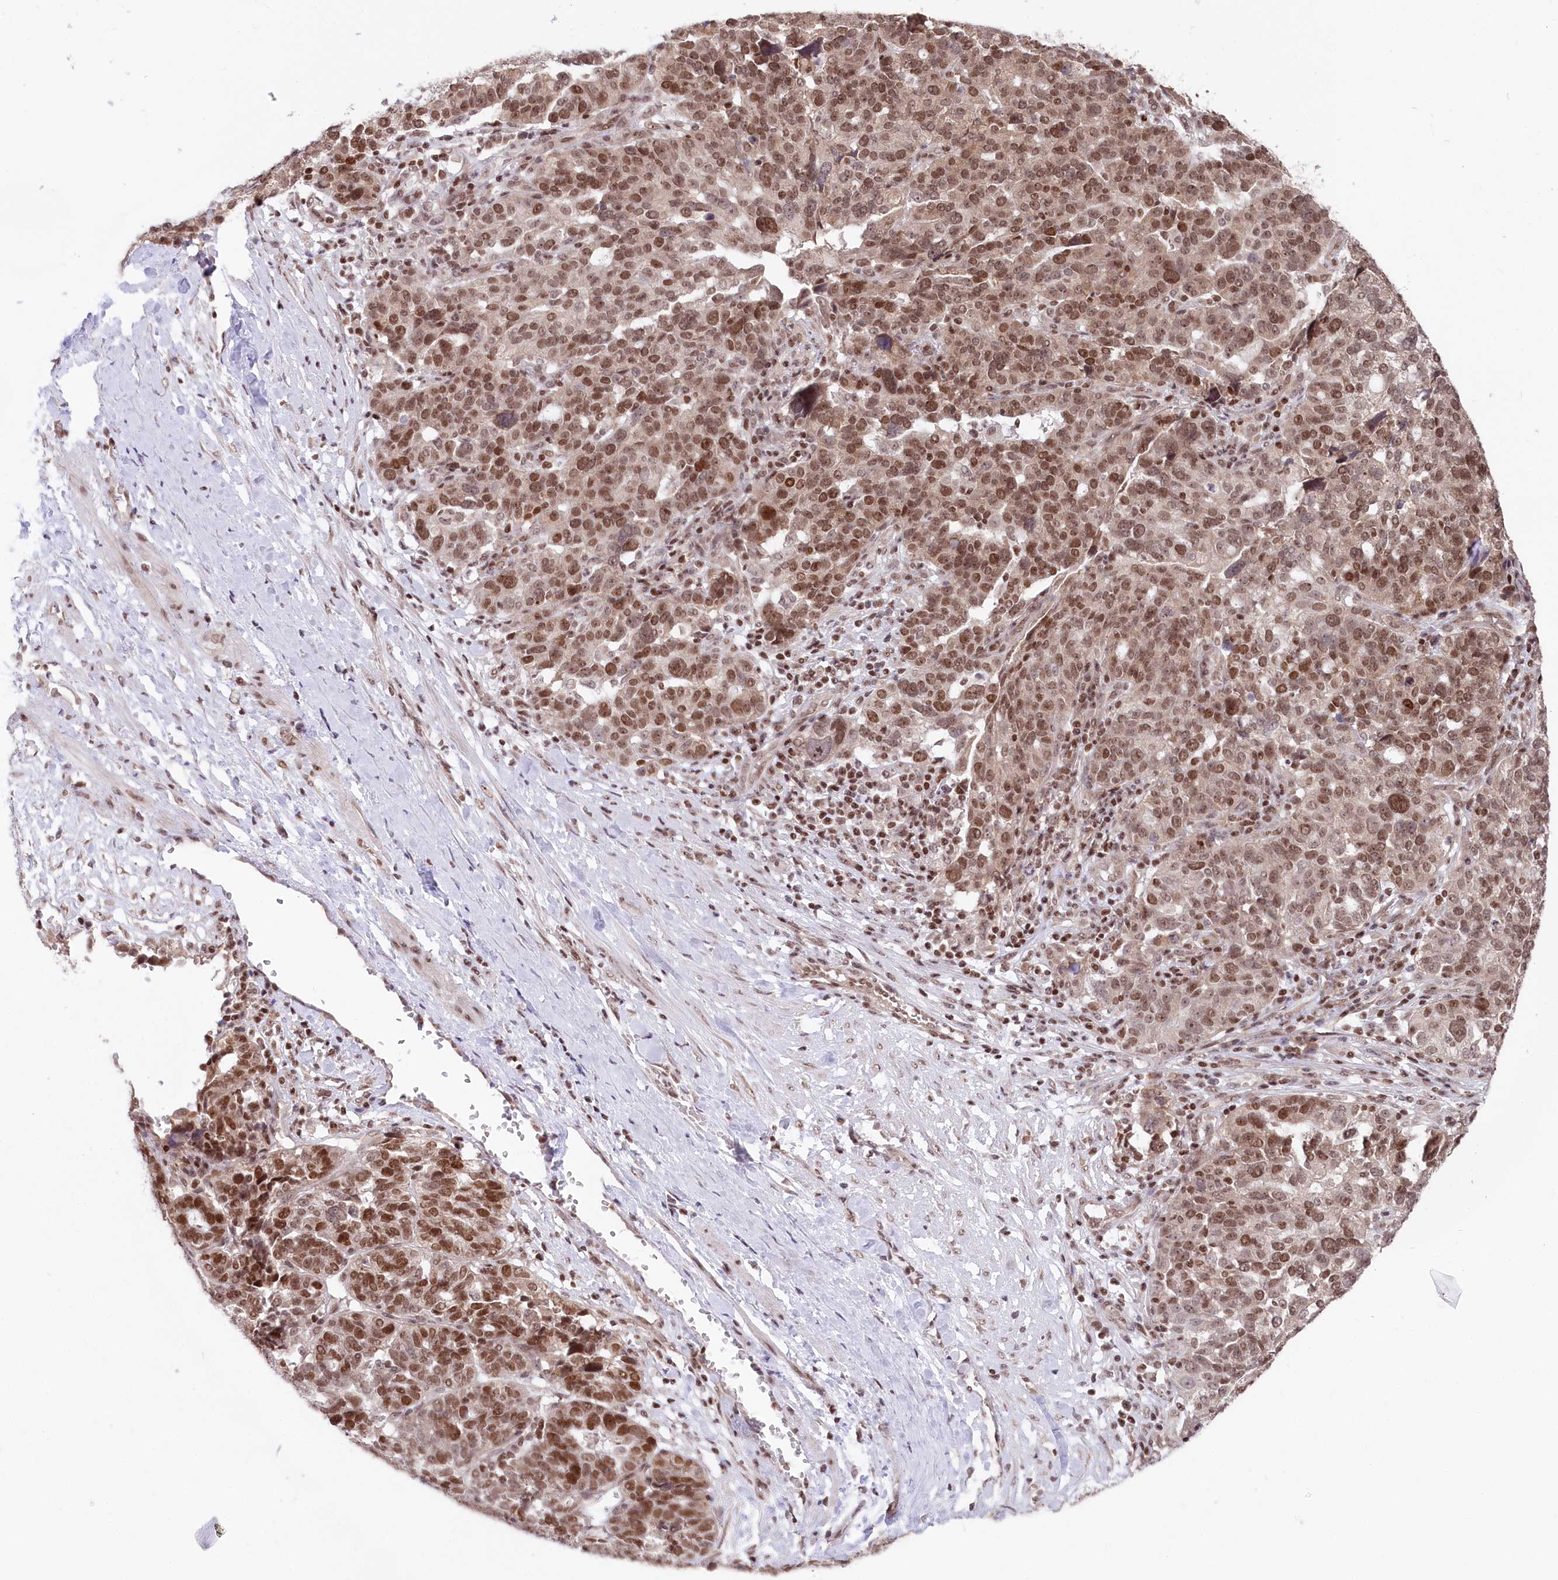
{"staining": {"intensity": "moderate", "quantity": ">75%", "location": "nuclear"}, "tissue": "ovarian cancer", "cell_type": "Tumor cells", "image_type": "cancer", "snomed": [{"axis": "morphology", "description": "Cystadenocarcinoma, serous, NOS"}, {"axis": "topography", "description": "Ovary"}], "caption": "Serous cystadenocarcinoma (ovarian) tissue exhibits moderate nuclear expression in approximately >75% of tumor cells, visualized by immunohistochemistry.", "gene": "CGGBP1", "patient": {"sex": "female", "age": 59}}